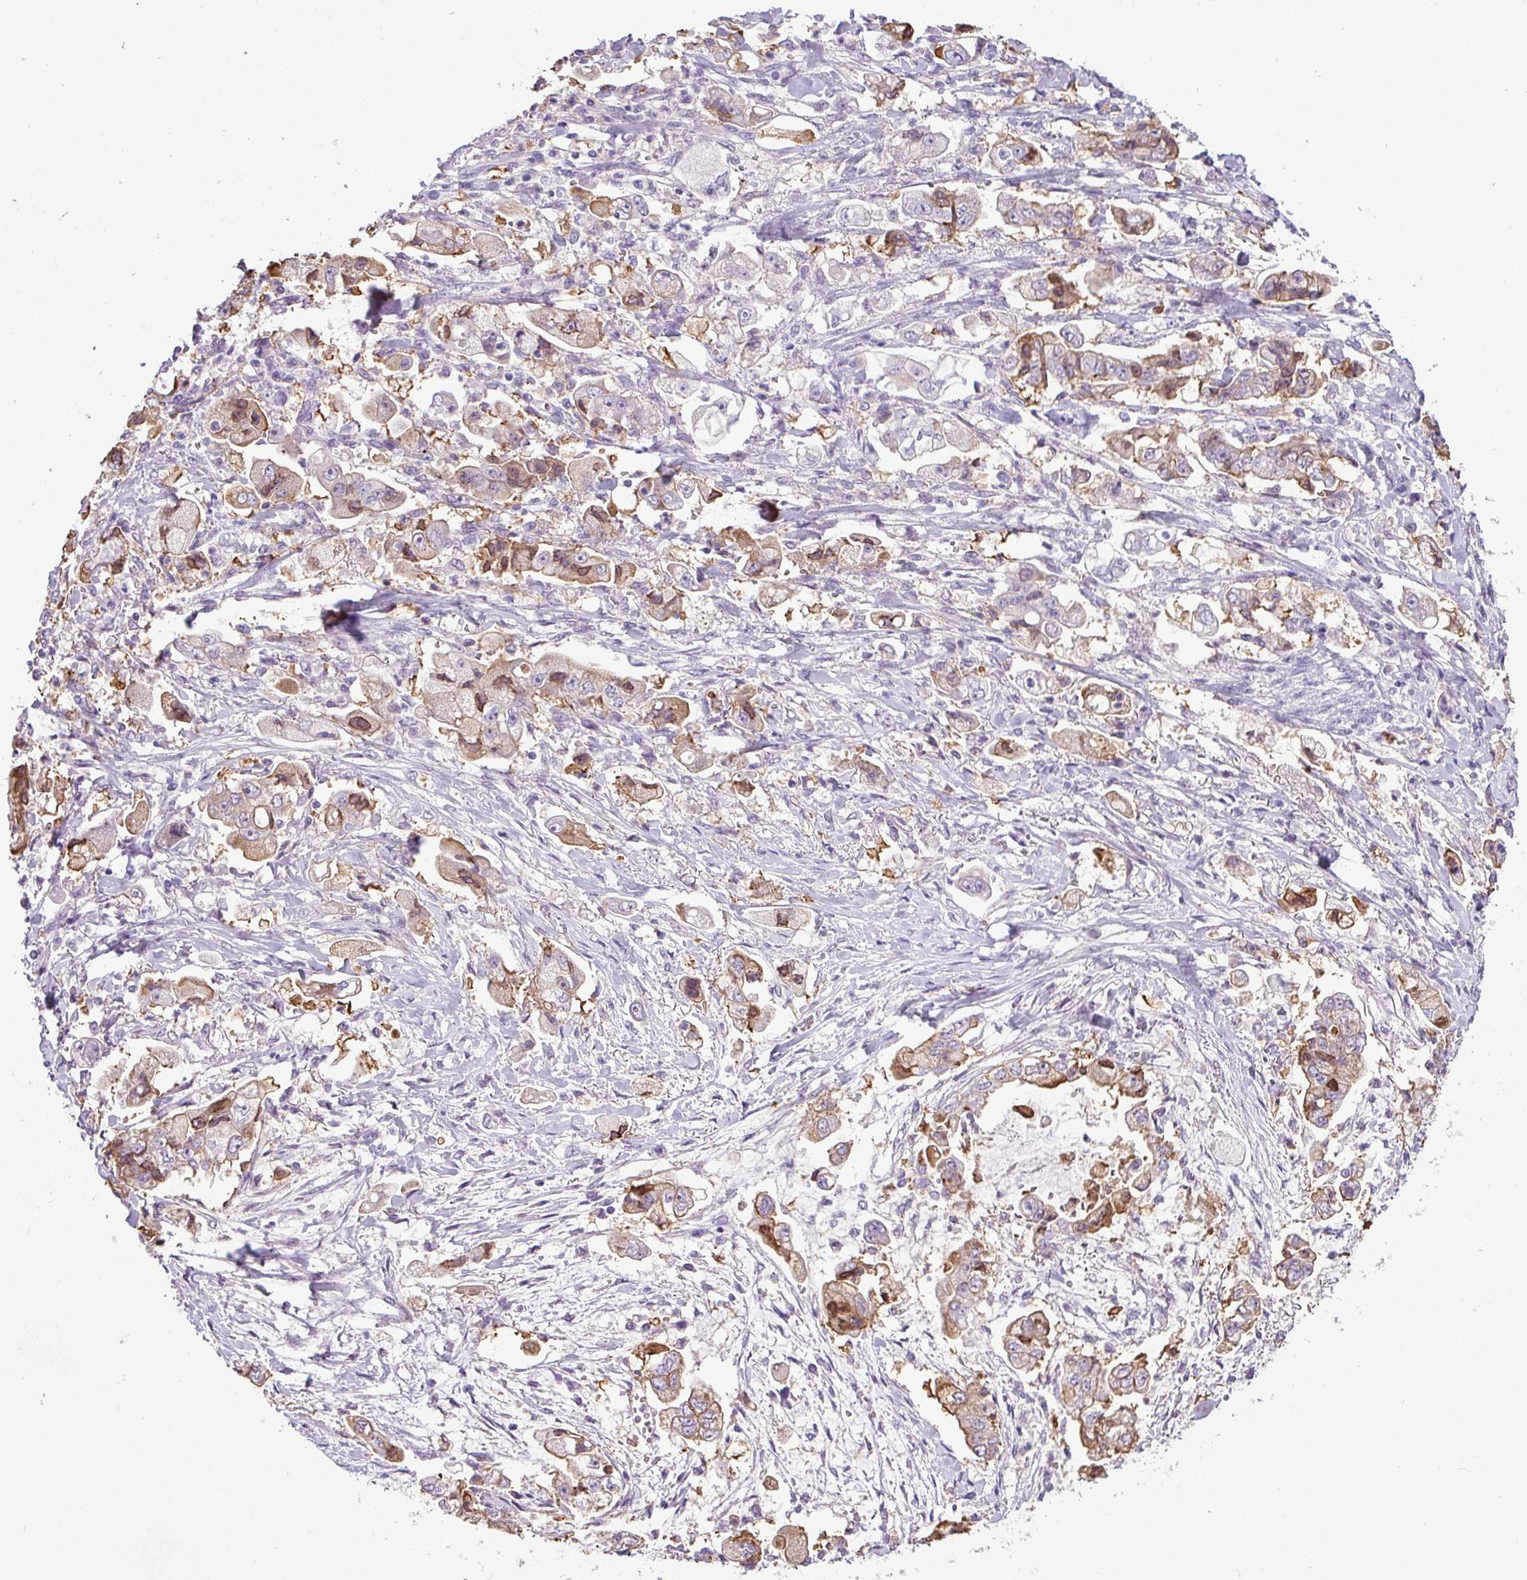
{"staining": {"intensity": "moderate", "quantity": "25%-75%", "location": "cytoplasmic/membranous"}, "tissue": "stomach cancer", "cell_type": "Tumor cells", "image_type": "cancer", "snomed": [{"axis": "morphology", "description": "Adenocarcinoma, NOS"}, {"axis": "topography", "description": "Stomach"}], "caption": "There is medium levels of moderate cytoplasmic/membranous staining in tumor cells of stomach cancer (adenocarcinoma), as demonstrated by immunohistochemical staining (brown color).", "gene": "PNLDC1", "patient": {"sex": "male", "age": 62}}